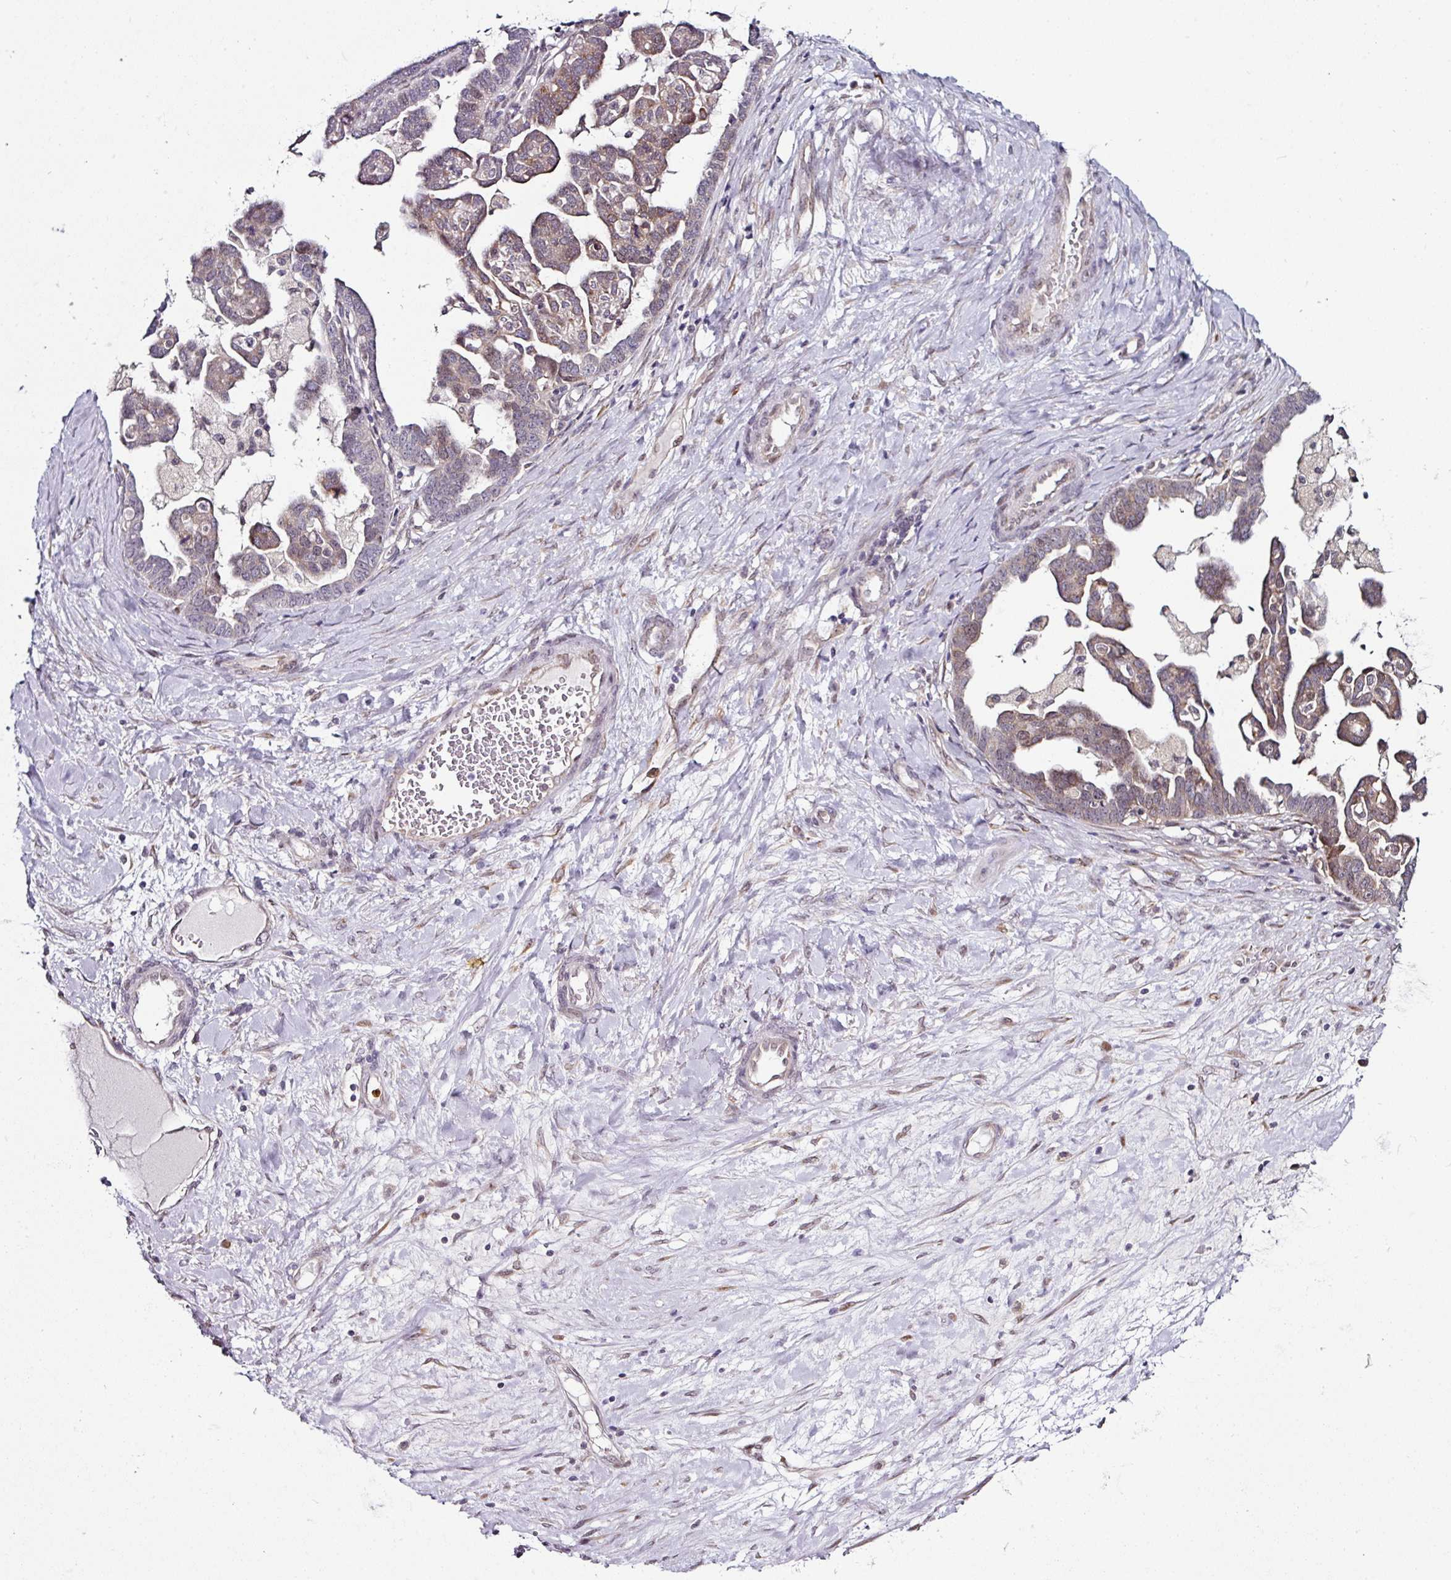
{"staining": {"intensity": "weak", "quantity": "25%-75%", "location": "cytoplasmic/membranous"}, "tissue": "ovarian cancer", "cell_type": "Tumor cells", "image_type": "cancer", "snomed": [{"axis": "morphology", "description": "Cystadenocarcinoma, serous, NOS"}, {"axis": "topography", "description": "Ovary"}], "caption": "Protein expression by immunohistochemistry demonstrates weak cytoplasmic/membranous staining in approximately 25%-75% of tumor cells in ovarian cancer (serous cystadenocarcinoma). The staining is performed using DAB brown chromogen to label protein expression. The nuclei are counter-stained blue using hematoxylin.", "gene": "APOLD1", "patient": {"sex": "female", "age": 54}}